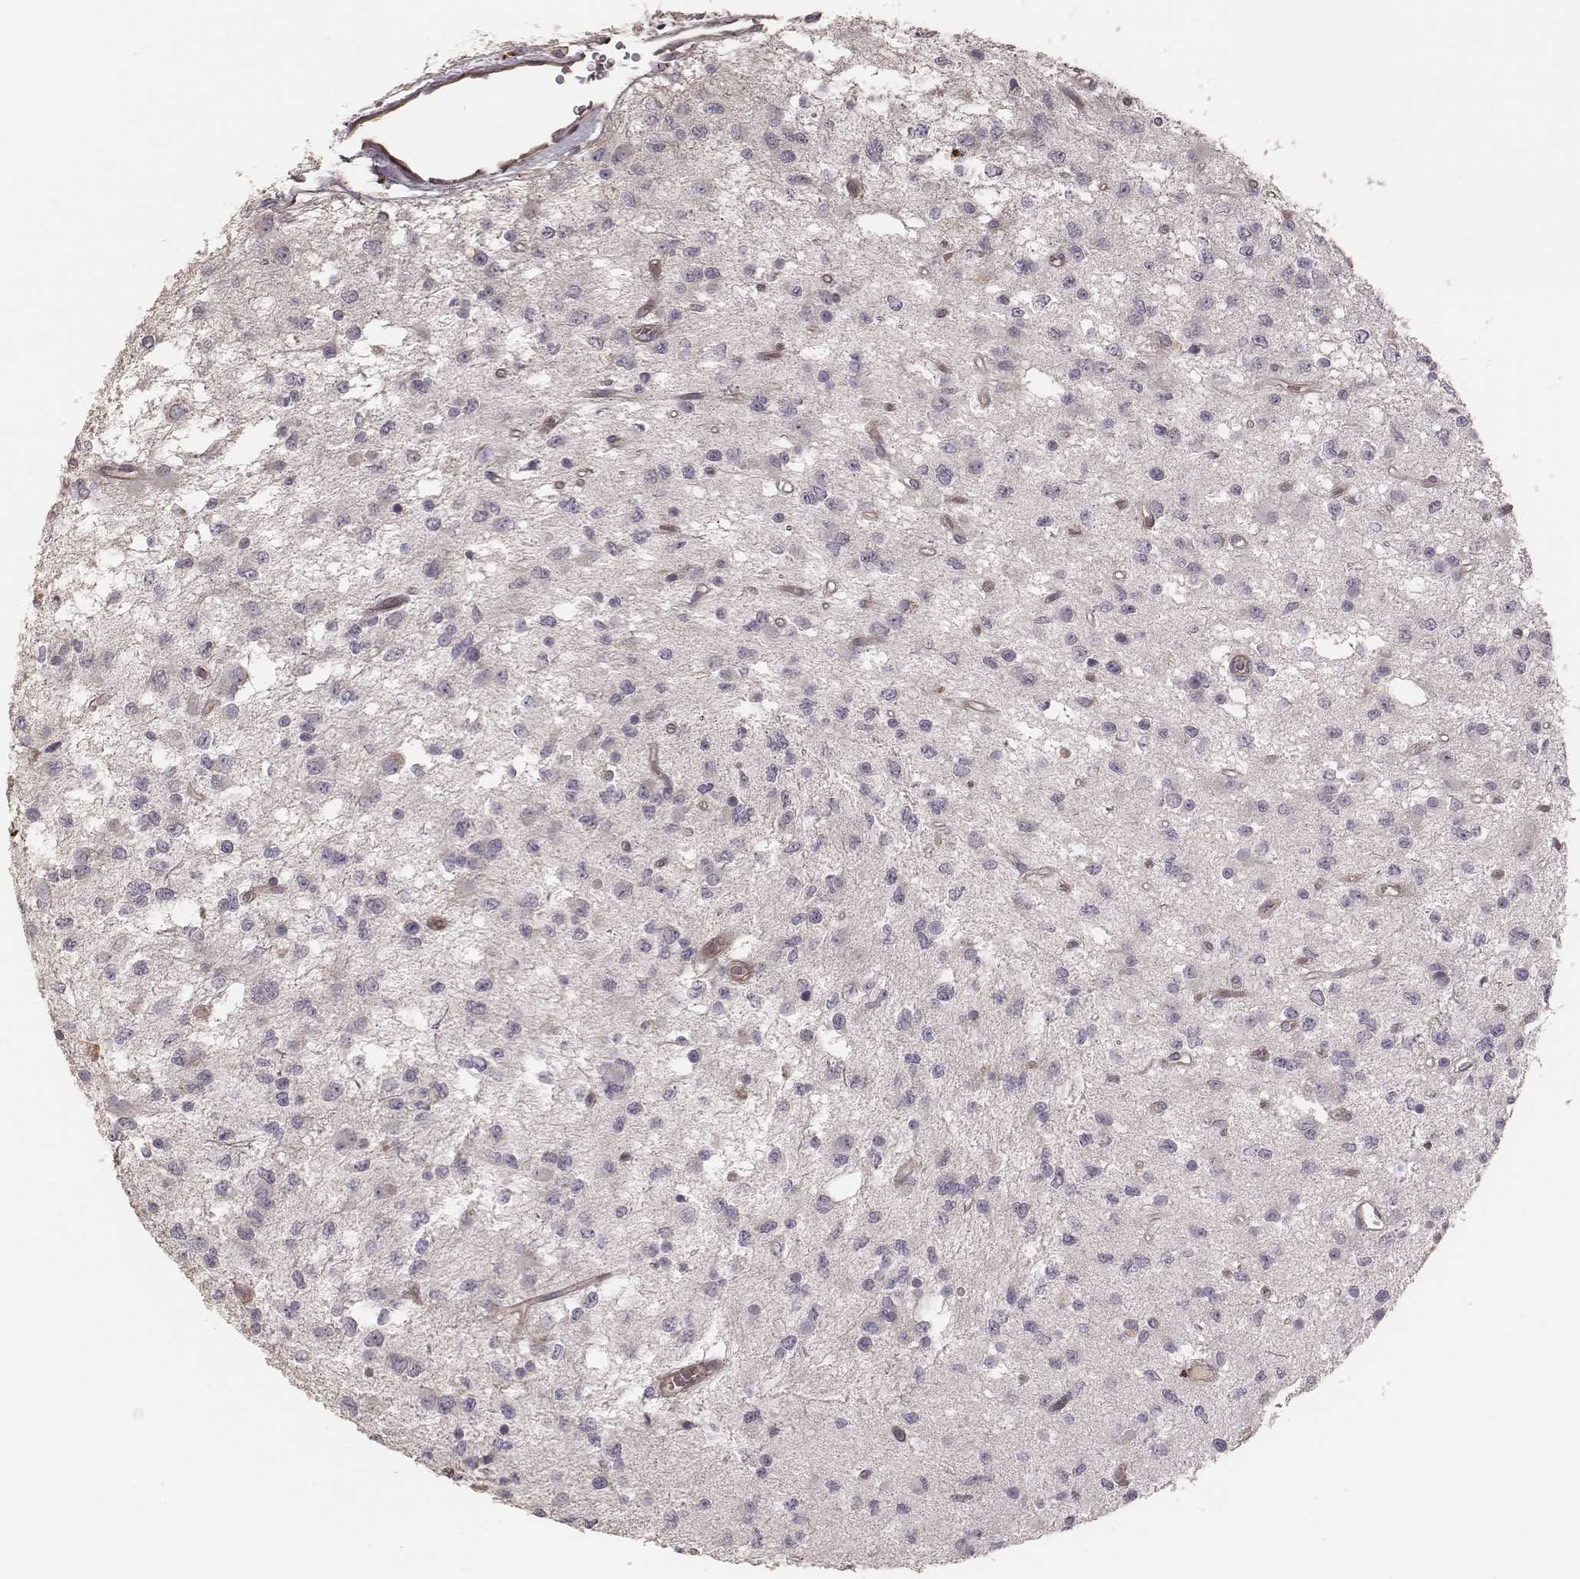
{"staining": {"intensity": "negative", "quantity": "none", "location": "none"}, "tissue": "glioma", "cell_type": "Tumor cells", "image_type": "cancer", "snomed": [{"axis": "morphology", "description": "Glioma, malignant, Low grade"}, {"axis": "topography", "description": "Brain"}], "caption": "Low-grade glioma (malignant) was stained to show a protein in brown. There is no significant positivity in tumor cells.", "gene": "OTOGL", "patient": {"sex": "female", "age": 45}}